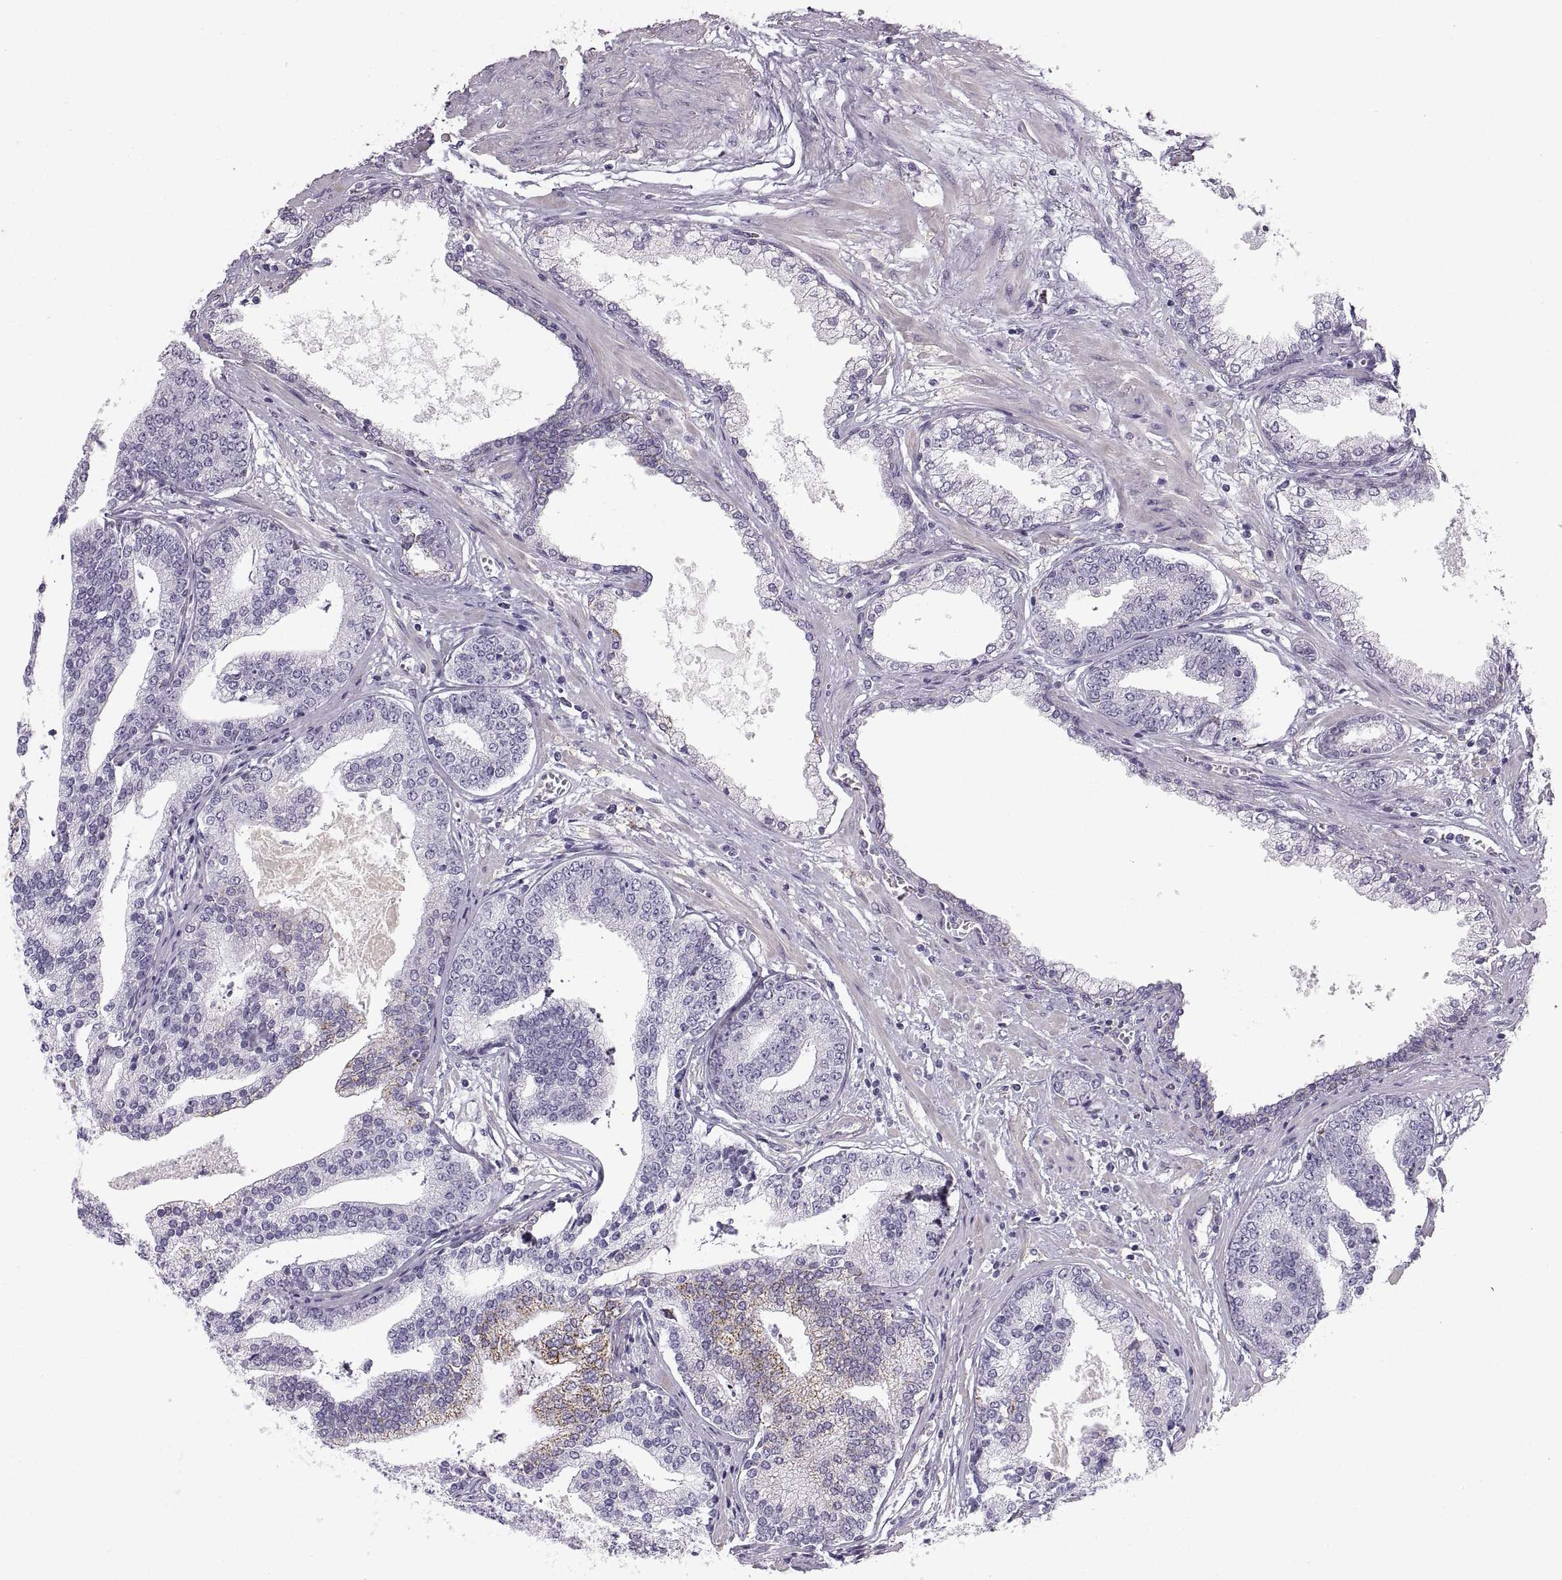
{"staining": {"intensity": "negative", "quantity": "none", "location": "none"}, "tissue": "prostate cancer", "cell_type": "Tumor cells", "image_type": "cancer", "snomed": [{"axis": "morphology", "description": "Adenocarcinoma, NOS"}, {"axis": "topography", "description": "Prostate"}], "caption": "Tumor cells are negative for brown protein staining in prostate cancer.", "gene": "COL9A3", "patient": {"sex": "male", "age": 64}}